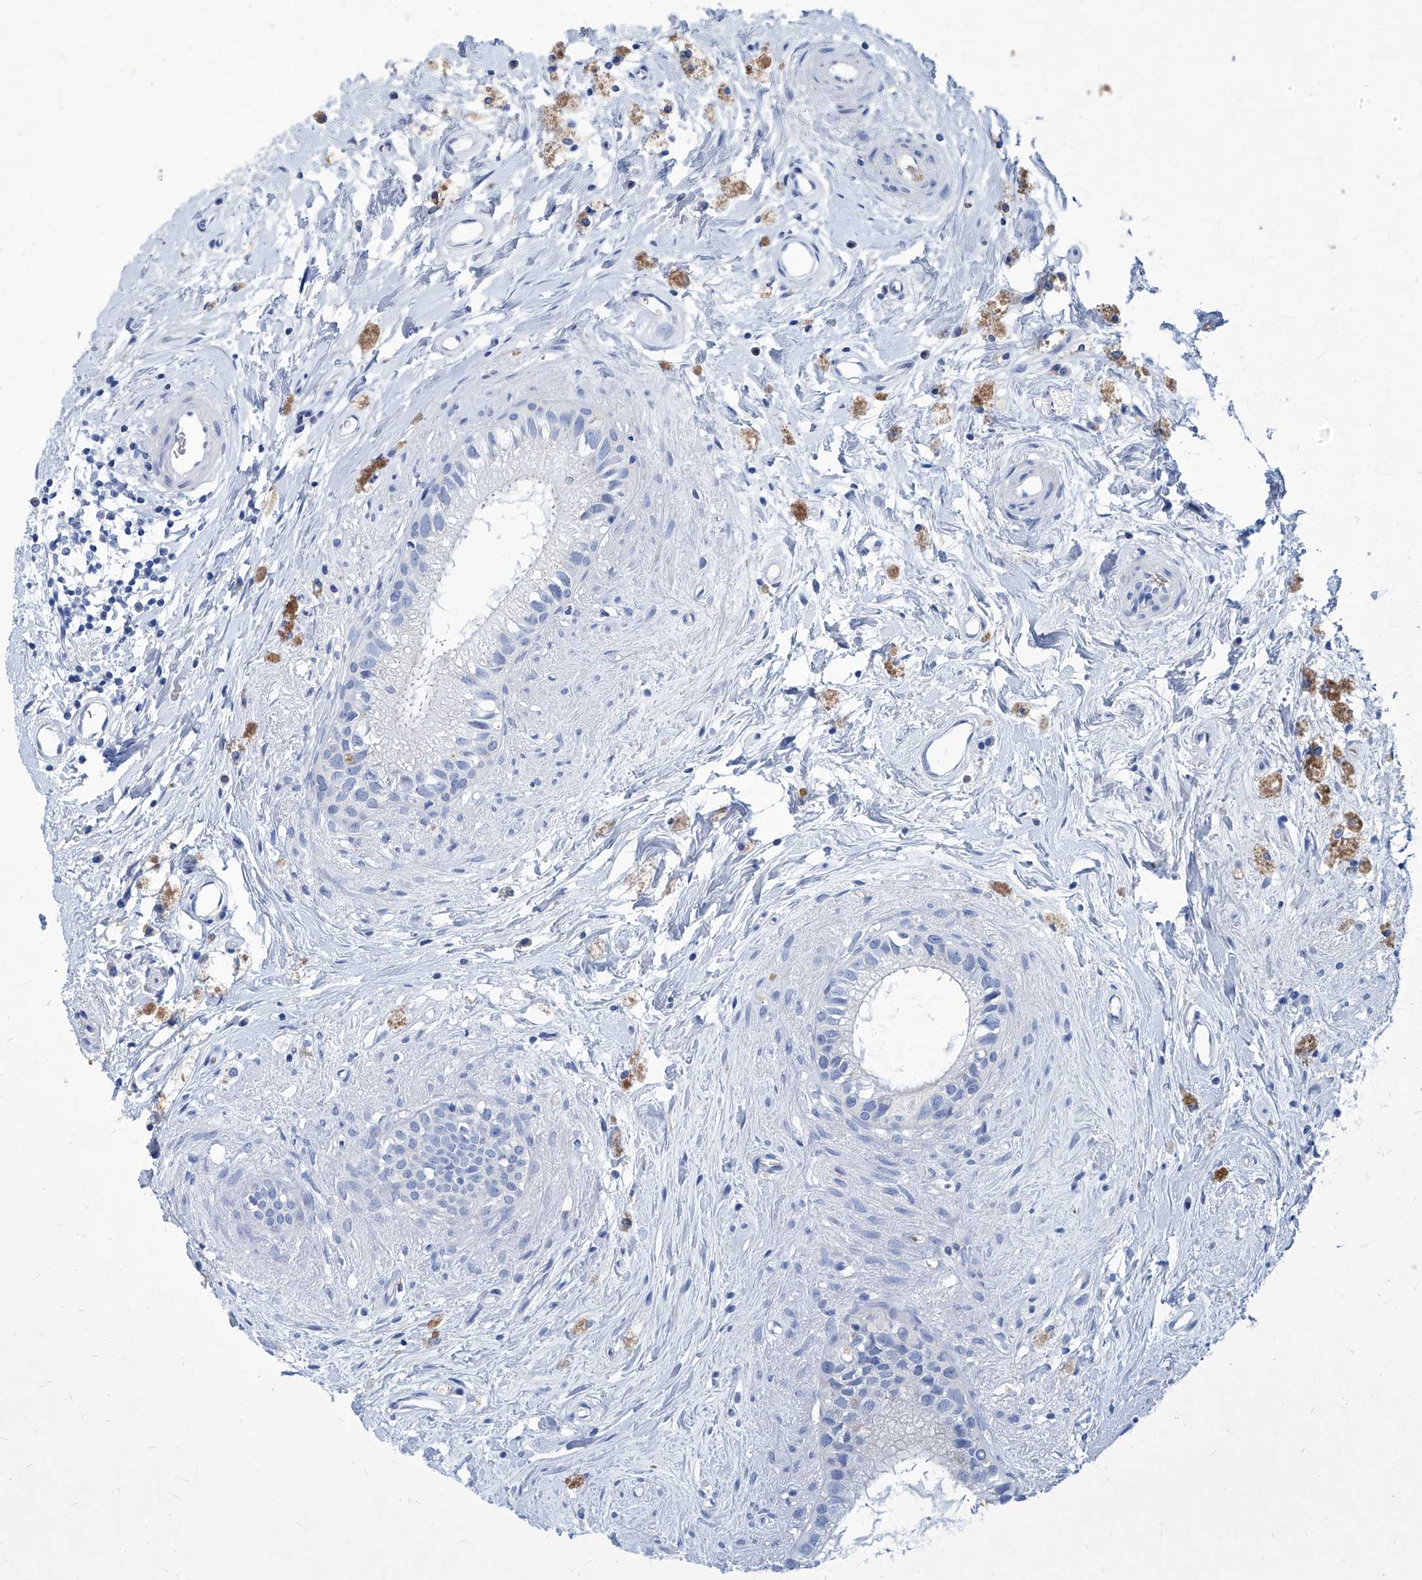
{"staining": {"intensity": "negative", "quantity": "none", "location": "none"}, "tissue": "epididymis", "cell_type": "Glandular cells", "image_type": "normal", "snomed": [{"axis": "morphology", "description": "Normal tissue, NOS"}, {"axis": "topography", "description": "Epididymis"}], "caption": "There is no significant positivity in glandular cells of epididymis. (IHC, brightfield microscopy, high magnification).", "gene": "FPR2", "patient": {"sex": "male", "age": 80}}